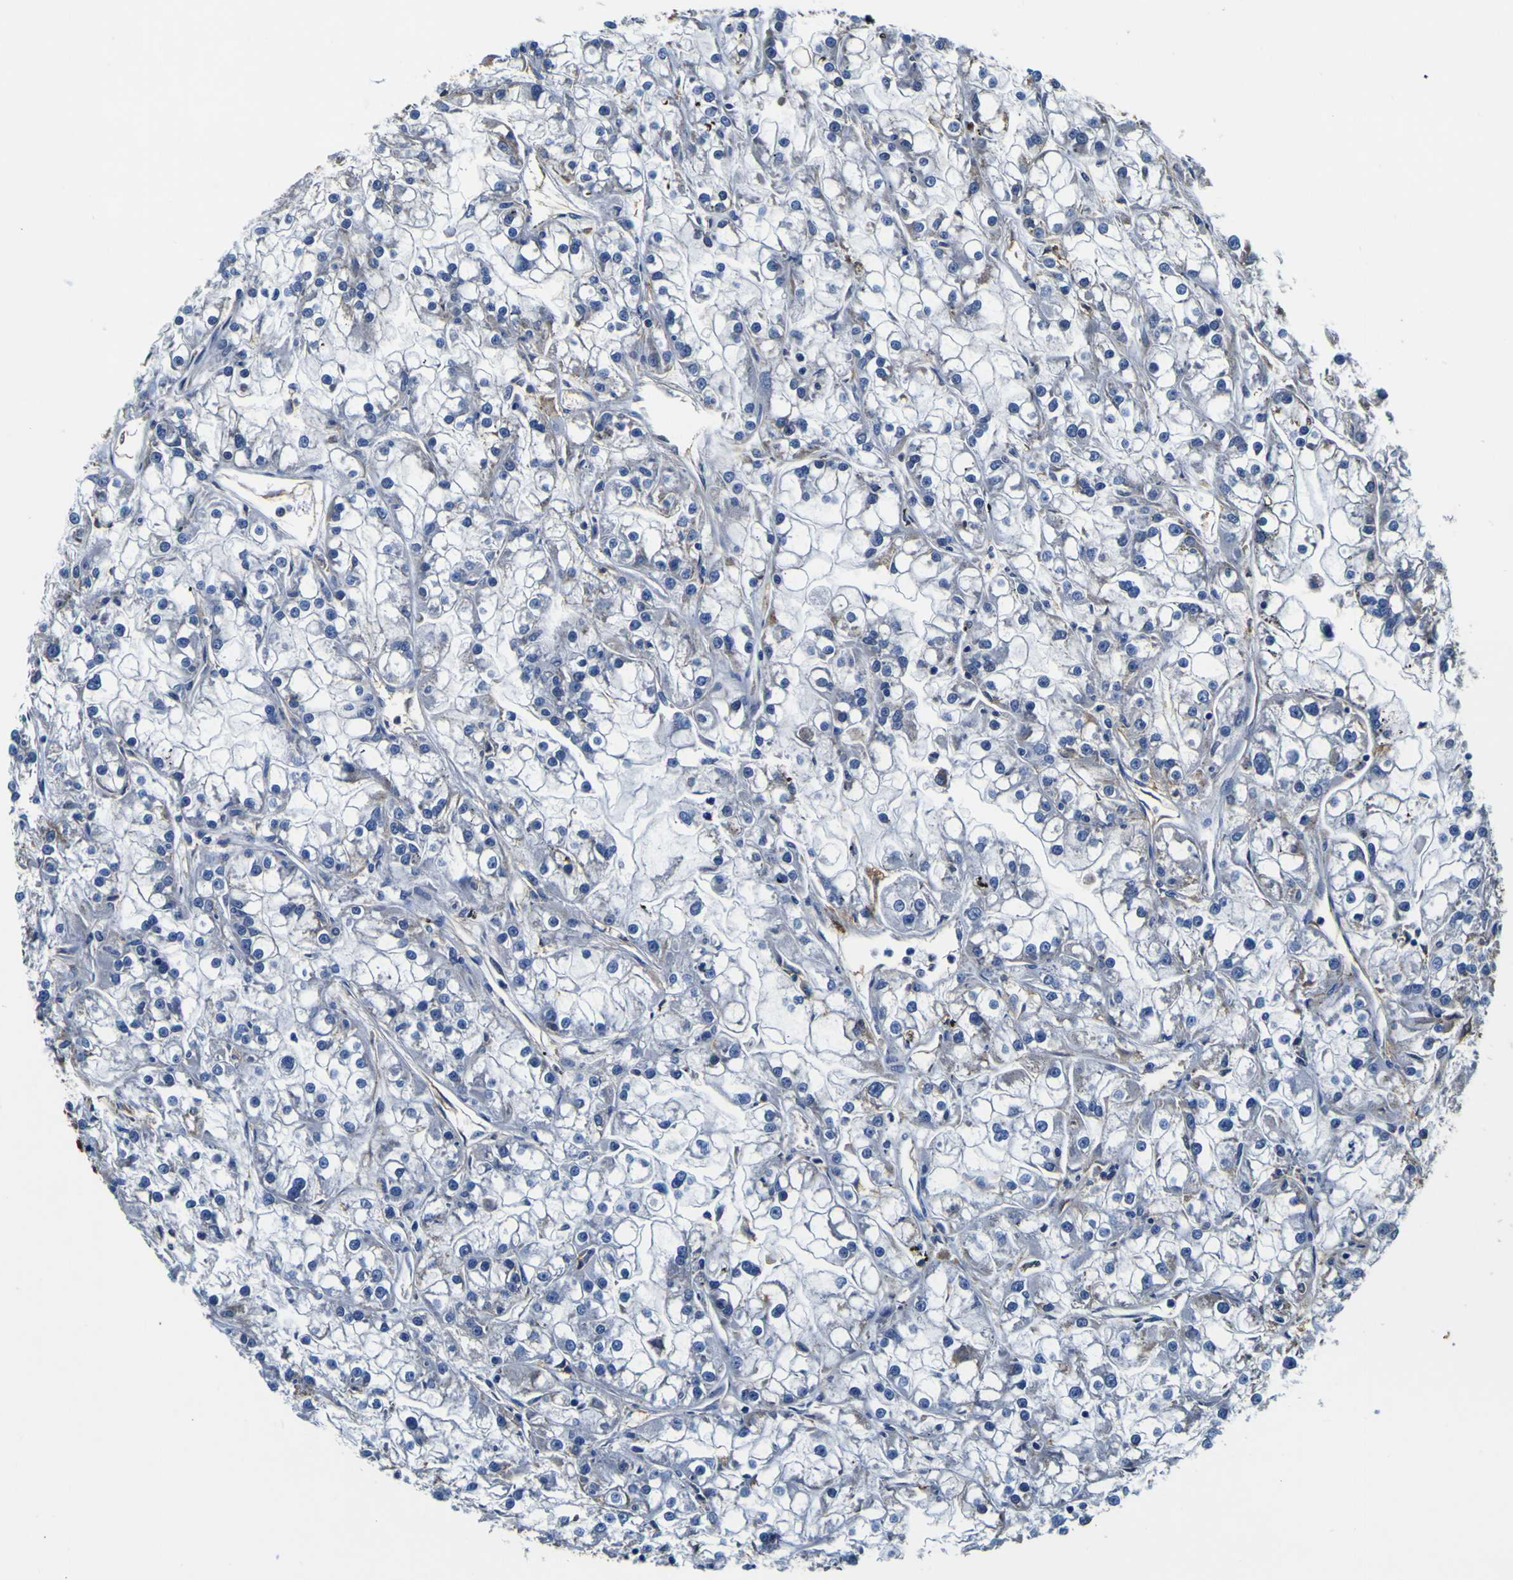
{"staining": {"intensity": "negative", "quantity": "none", "location": "none"}, "tissue": "renal cancer", "cell_type": "Tumor cells", "image_type": "cancer", "snomed": [{"axis": "morphology", "description": "Adenocarcinoma, NOS"}, {"axis": "topography", "description": "Kidney"}], "caption": "Immunohistochemistry photomicrograph of neoplastic tissue: renal adenocarcinoma stained with DAB shows no significant protein expression in tumor cells.", "gene": "PXDN", "patient": {"sex": "female", "age": 52}}